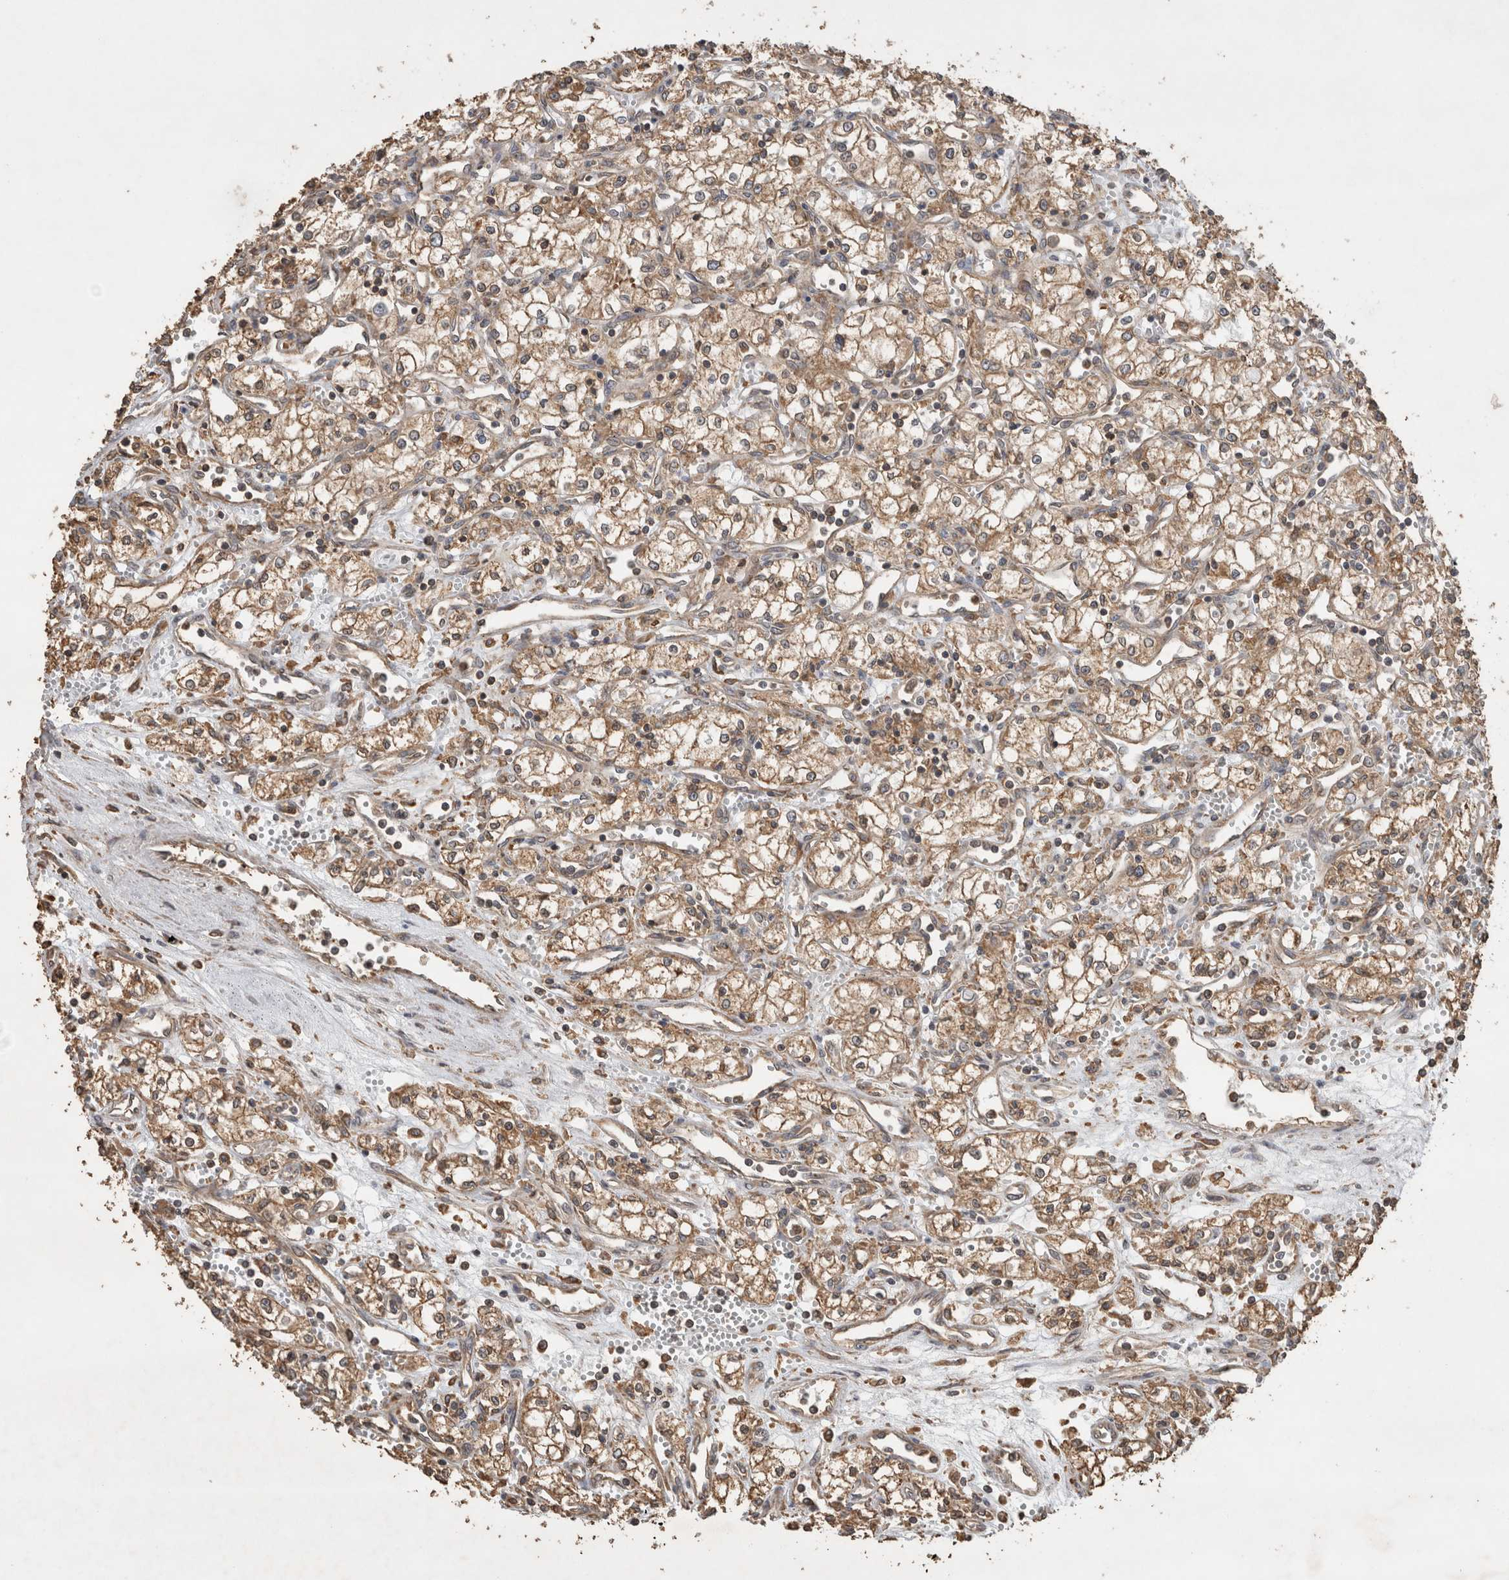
{"staining": {"intensity": "moderate", "quantity": ">75%", "location": "cytoplasmic/membranous"}, "tissue": "renal cancer", "cell_type": "Tumor cells", "image_type": "cancer", "snomed": [{"axis": "morphology", "description": "Adenocarcinoma, NOS"}, {"axis": "topography", "description": "Kidney"}], "caption": "Renal cancer was stained to show a protein in brown. There is medium levels of moderate cytoplasmic/membranous staining in approximately >75% of tumor cells. (DAB = brown stain, brightfield microscopy at high magnification).", "gene": "OTUD7B", "patient": {"sex": "male", "age": 59}}